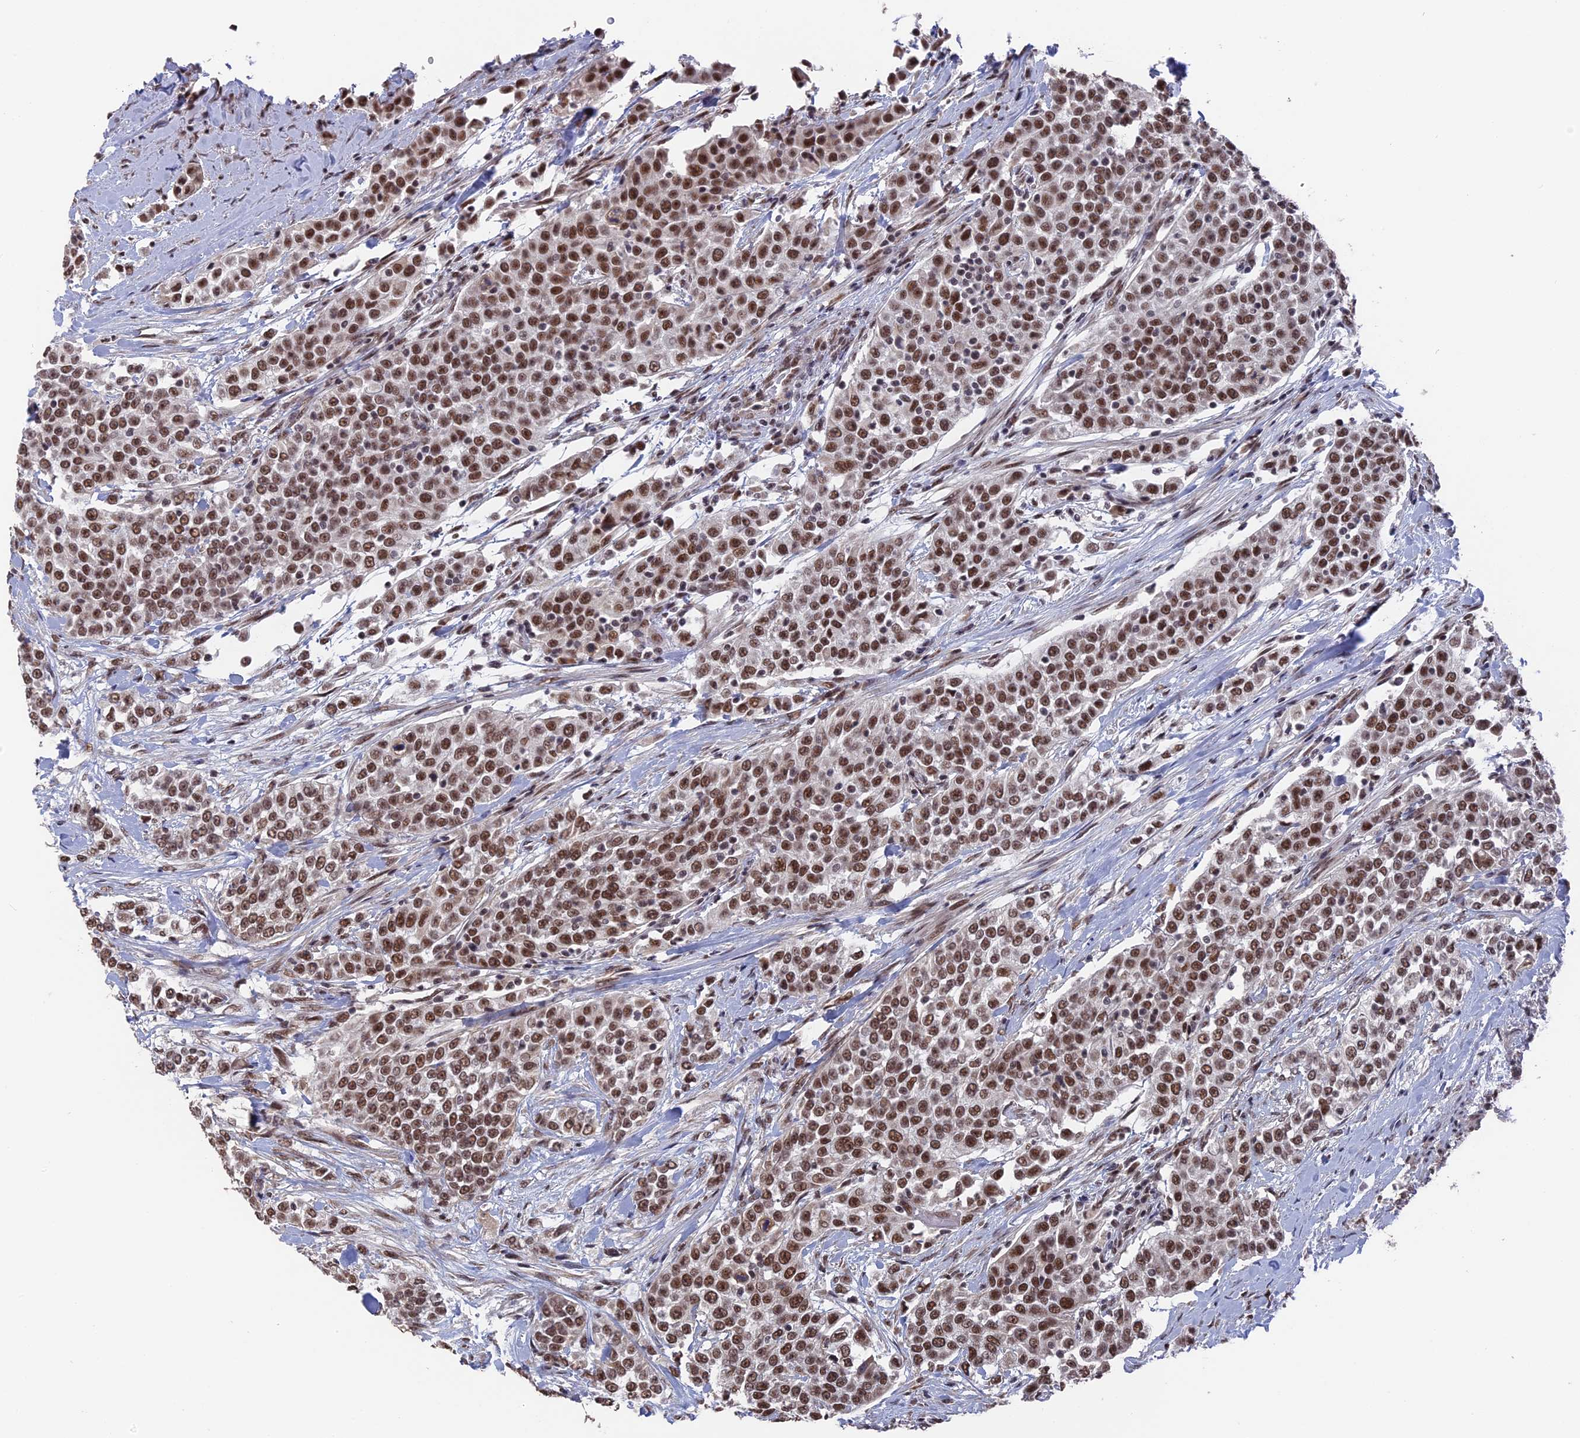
{"staining": {"intensity": "moderate", "quantity": ">75%", "location": "nuclear"}, "tissue": "urothelial cancer", "cell_type": "Tumor cells", "image_type": "cancer", "snomed": [{"axis": "morphology", "description": "Urothelial carcinoma, High grade"}, {"axis": "topography", "description": "Urinary bladder"}], "caption": "This photomicrograph exhibits IHC staining of human urothelial cancer, with medium moderate nuclear positivity in about >75% of tumor cells.", "gene": "SF3A2", "patient": {"sex": "female", "age": 80}}